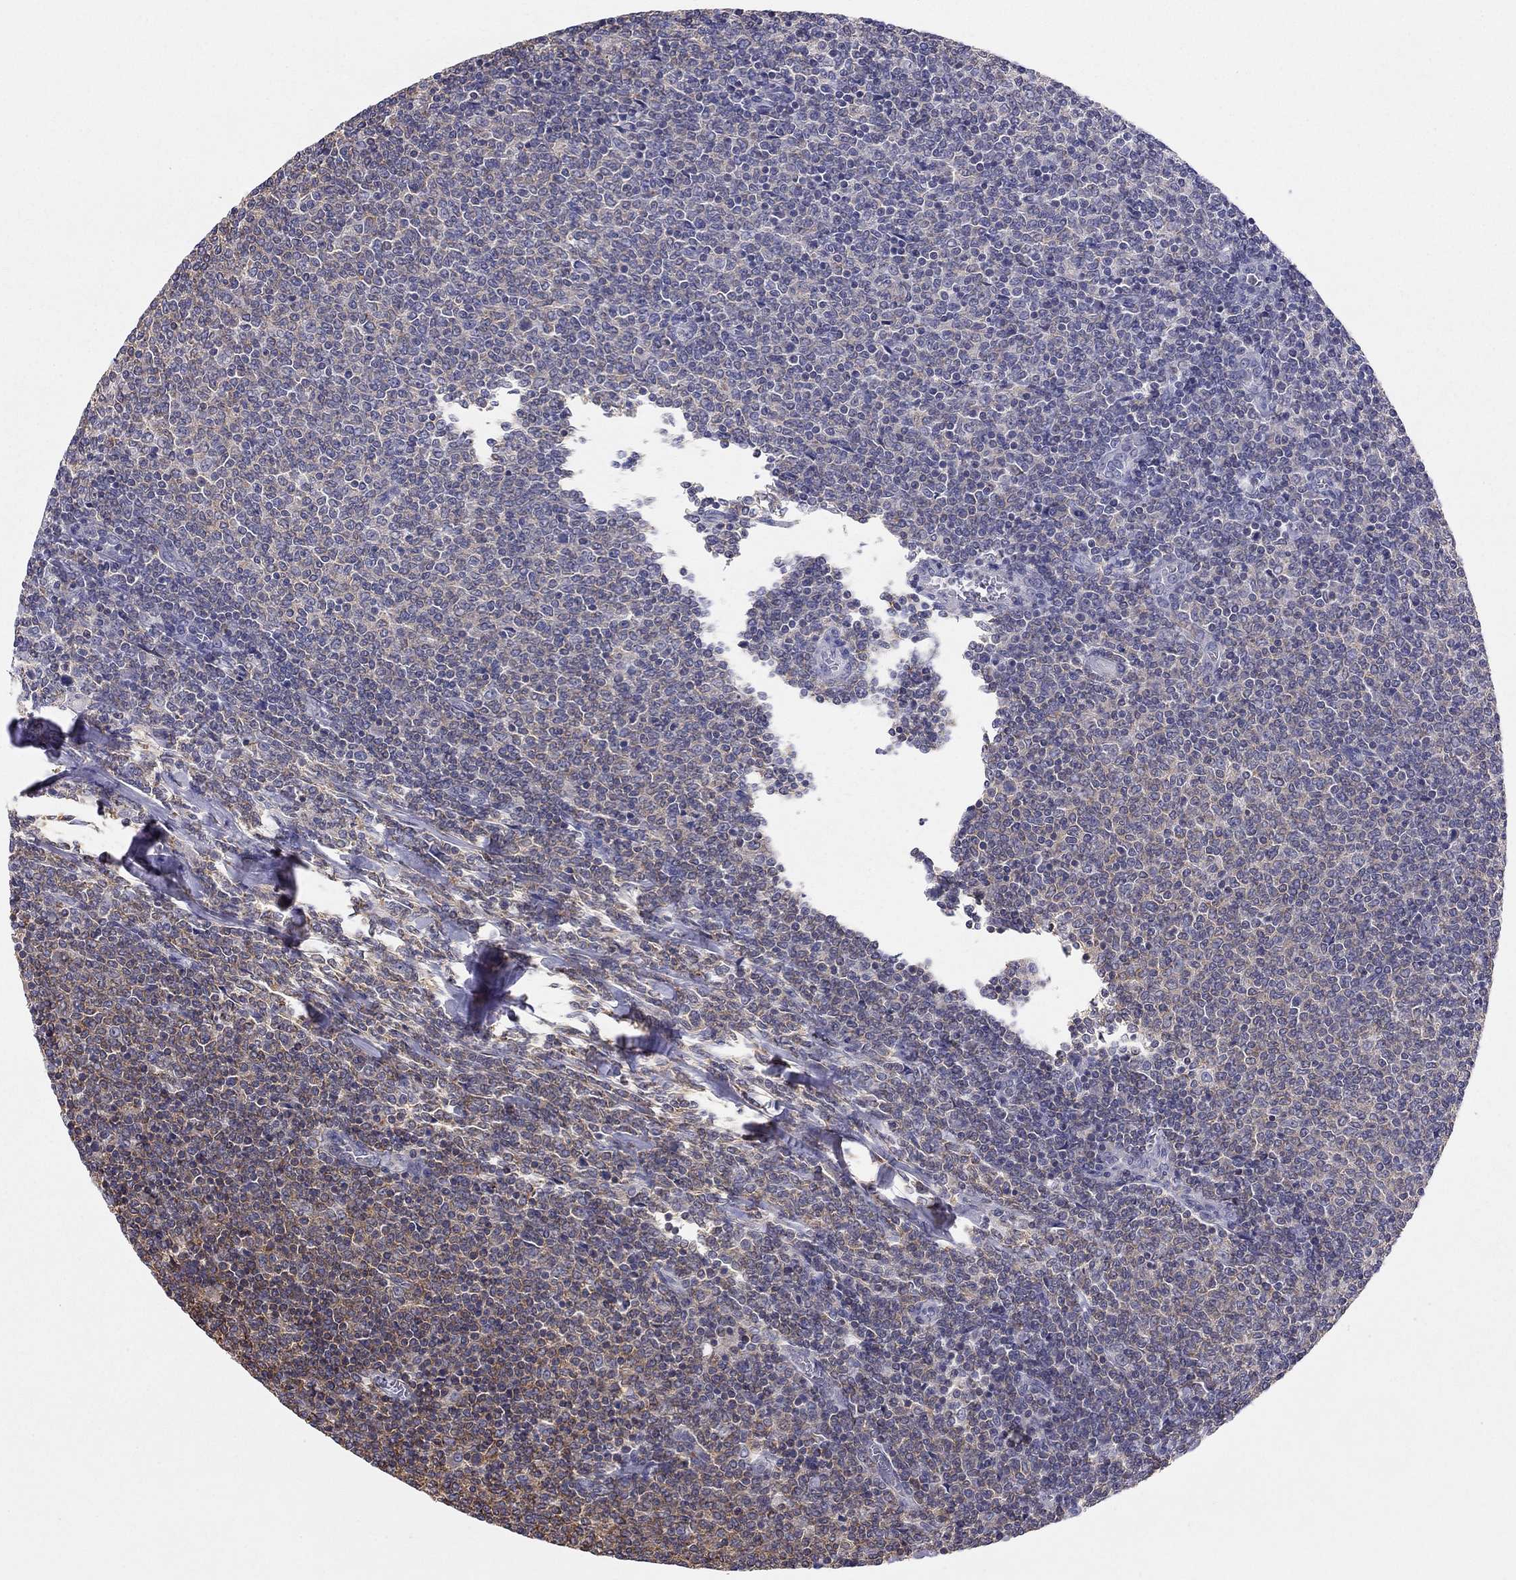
{"staining": {"intensity": "negative", "quantity": "none", "location": "none"}, "tissue": "lymphoma", "cell_type": "Tumor cells", "image_type": "cancer", "snomed": [{"axis": "morphology", "description": "Malignant lymphoma, non-Hodgkin's type, Low grade"}, {"axis": "topography", "description": "Lymph node"}], "caption": "Immunohistochemical staining of human lymphoma shows no significant staining in tumor cells. (DAB (3,3'-diaminobenzidine) immunohistochemistry with hematoxylin counter stain).", "gene": "CITED1", "patient": {"sex": "male", "age": 52}}